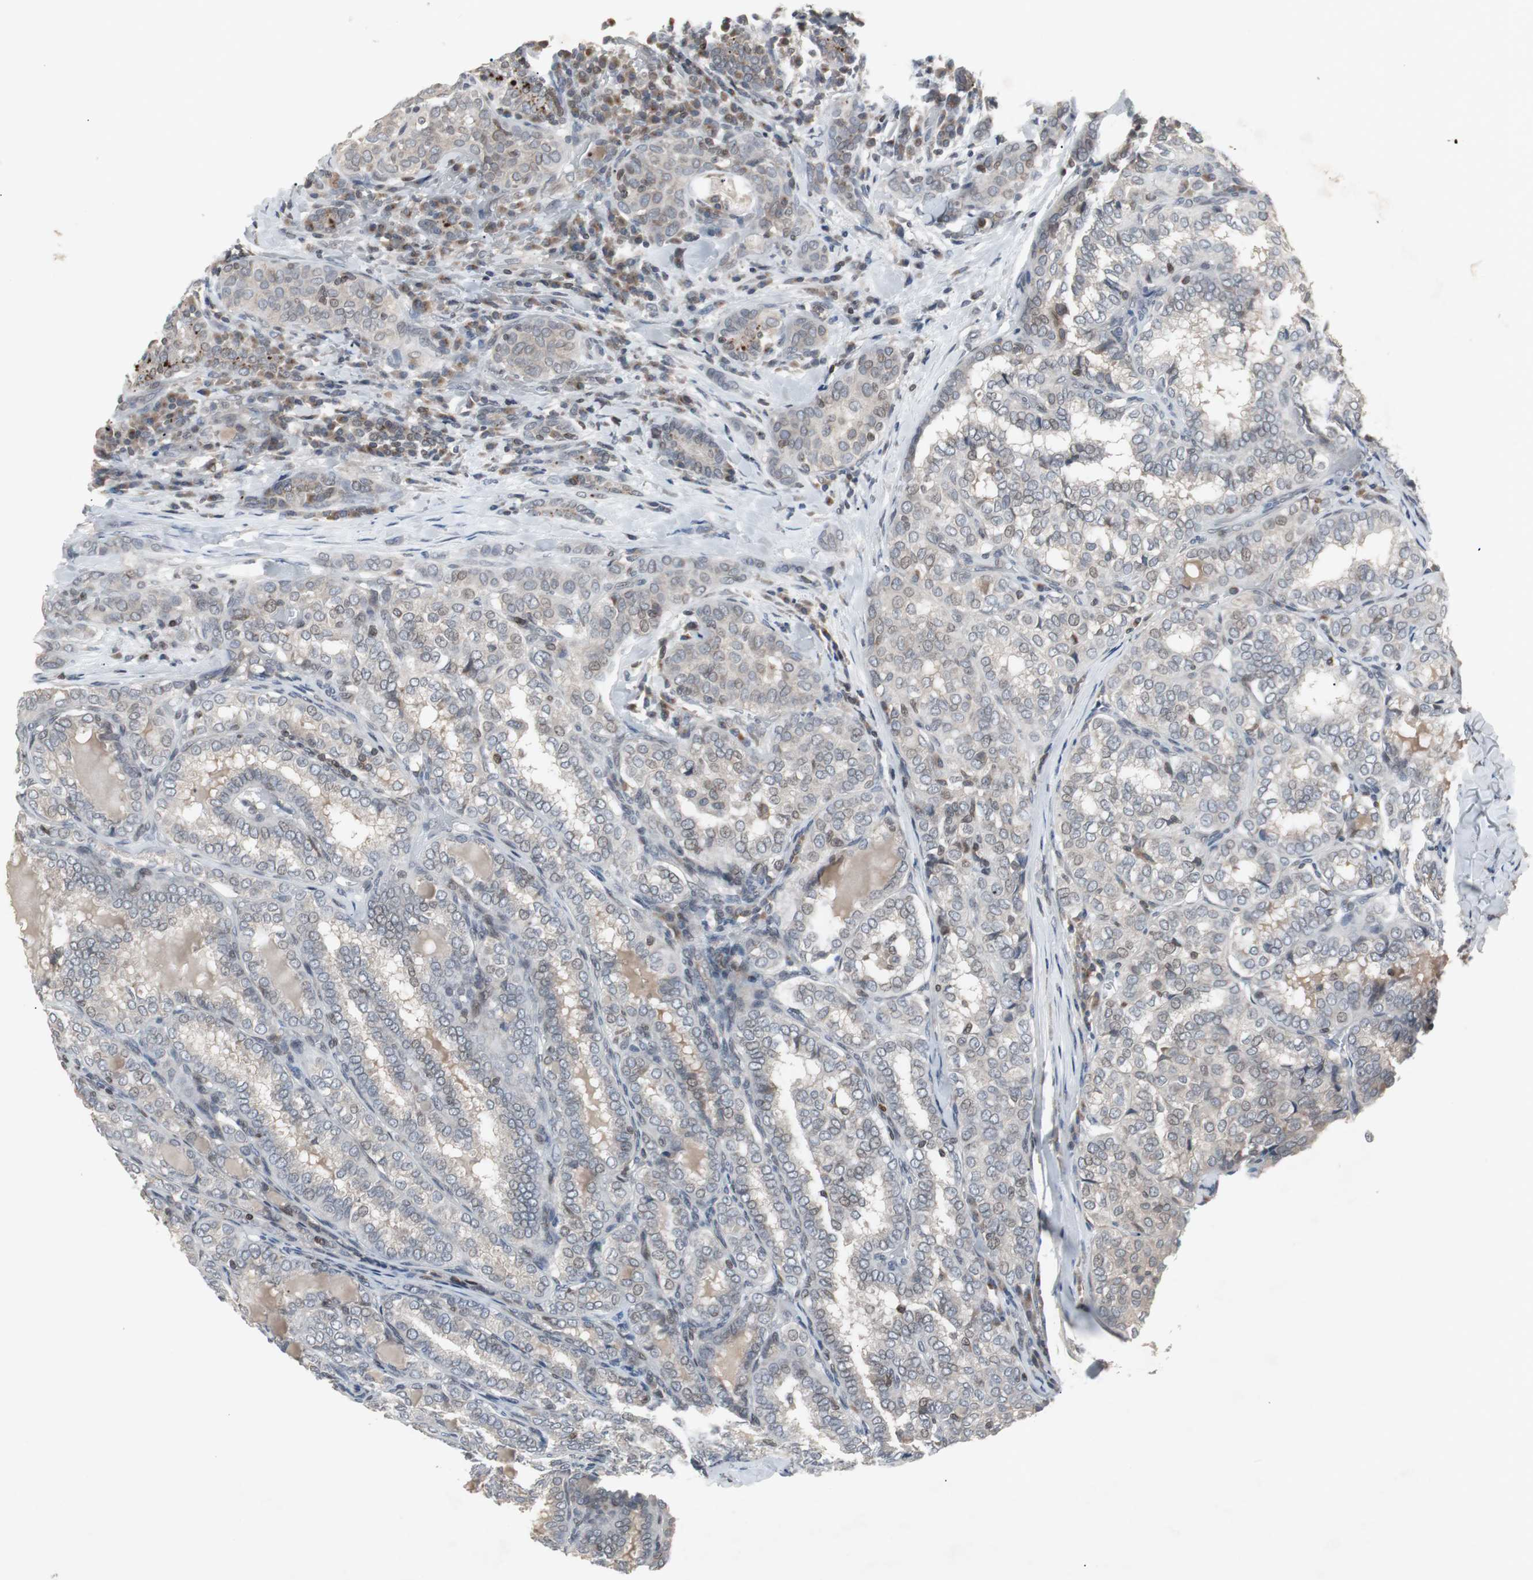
{"staining": {"intensity": "weak", "quantity": "<25%", "location": "cytoplasmic/membranous"}, "tissue": "thyroid cancer", "cell_type": "Tumor cells", "image_type": "cancer", "snomed": [{"axis": "morphology", "description": "Papillary adenocarcinoma, NOS"}, {"axis": "topography", "description": "Thyroid gland"}], "caption": "Thyroid papillary adenocarcinoma was stained to show a protein in brown. There is no significant positivity in tumor cells. The staining was performed using DAB (3,3'-diaminobenzidine) to visualize the protein expression in brown, while the nuclei were stained in blue with hematoxylin (Magnification: 20x).", "gene": "ZNF396", "patient": {"sex": "female", "age": 30}}